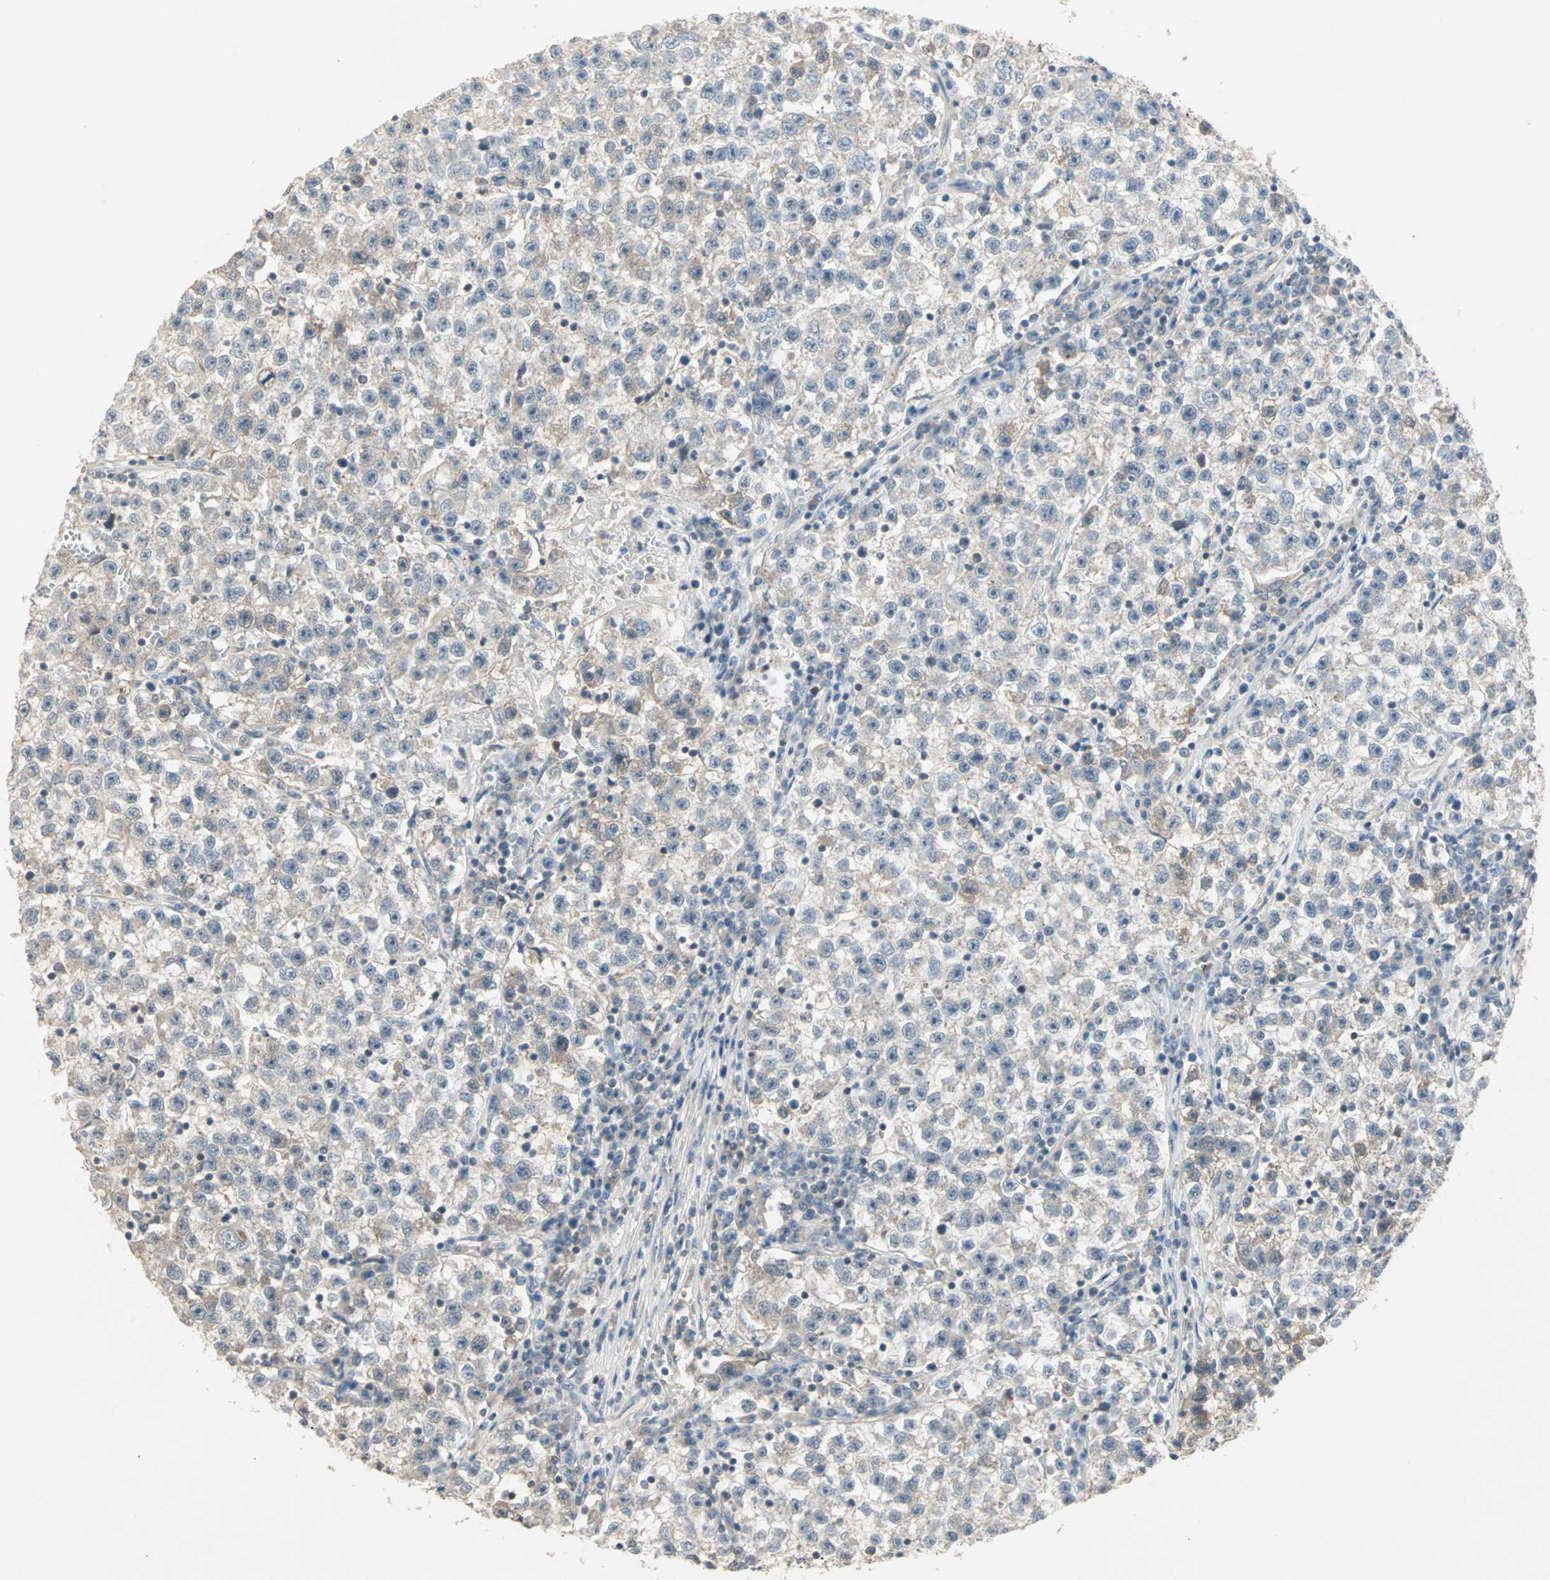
{"staining": {"intensity": "weak", "quantity": ">75%", "location": "cytoplasmic/membranous"}, "tissue": "testis cancer", "cell_type": "Tumor cells", "image_type": "cancer", "snomed": [{"axis": "morphology", "description": "Seminoma, NOS"}, {"axis": "topography", "description": "Testis"}], "caption": "Human testis cancer stained for a protein (brown) shows weak cytoplasmic/membranous positive positivity in approximately >75% of tumor cells.", "gene": "PROS1", "patient": {"sex": "male", "age": 22}}